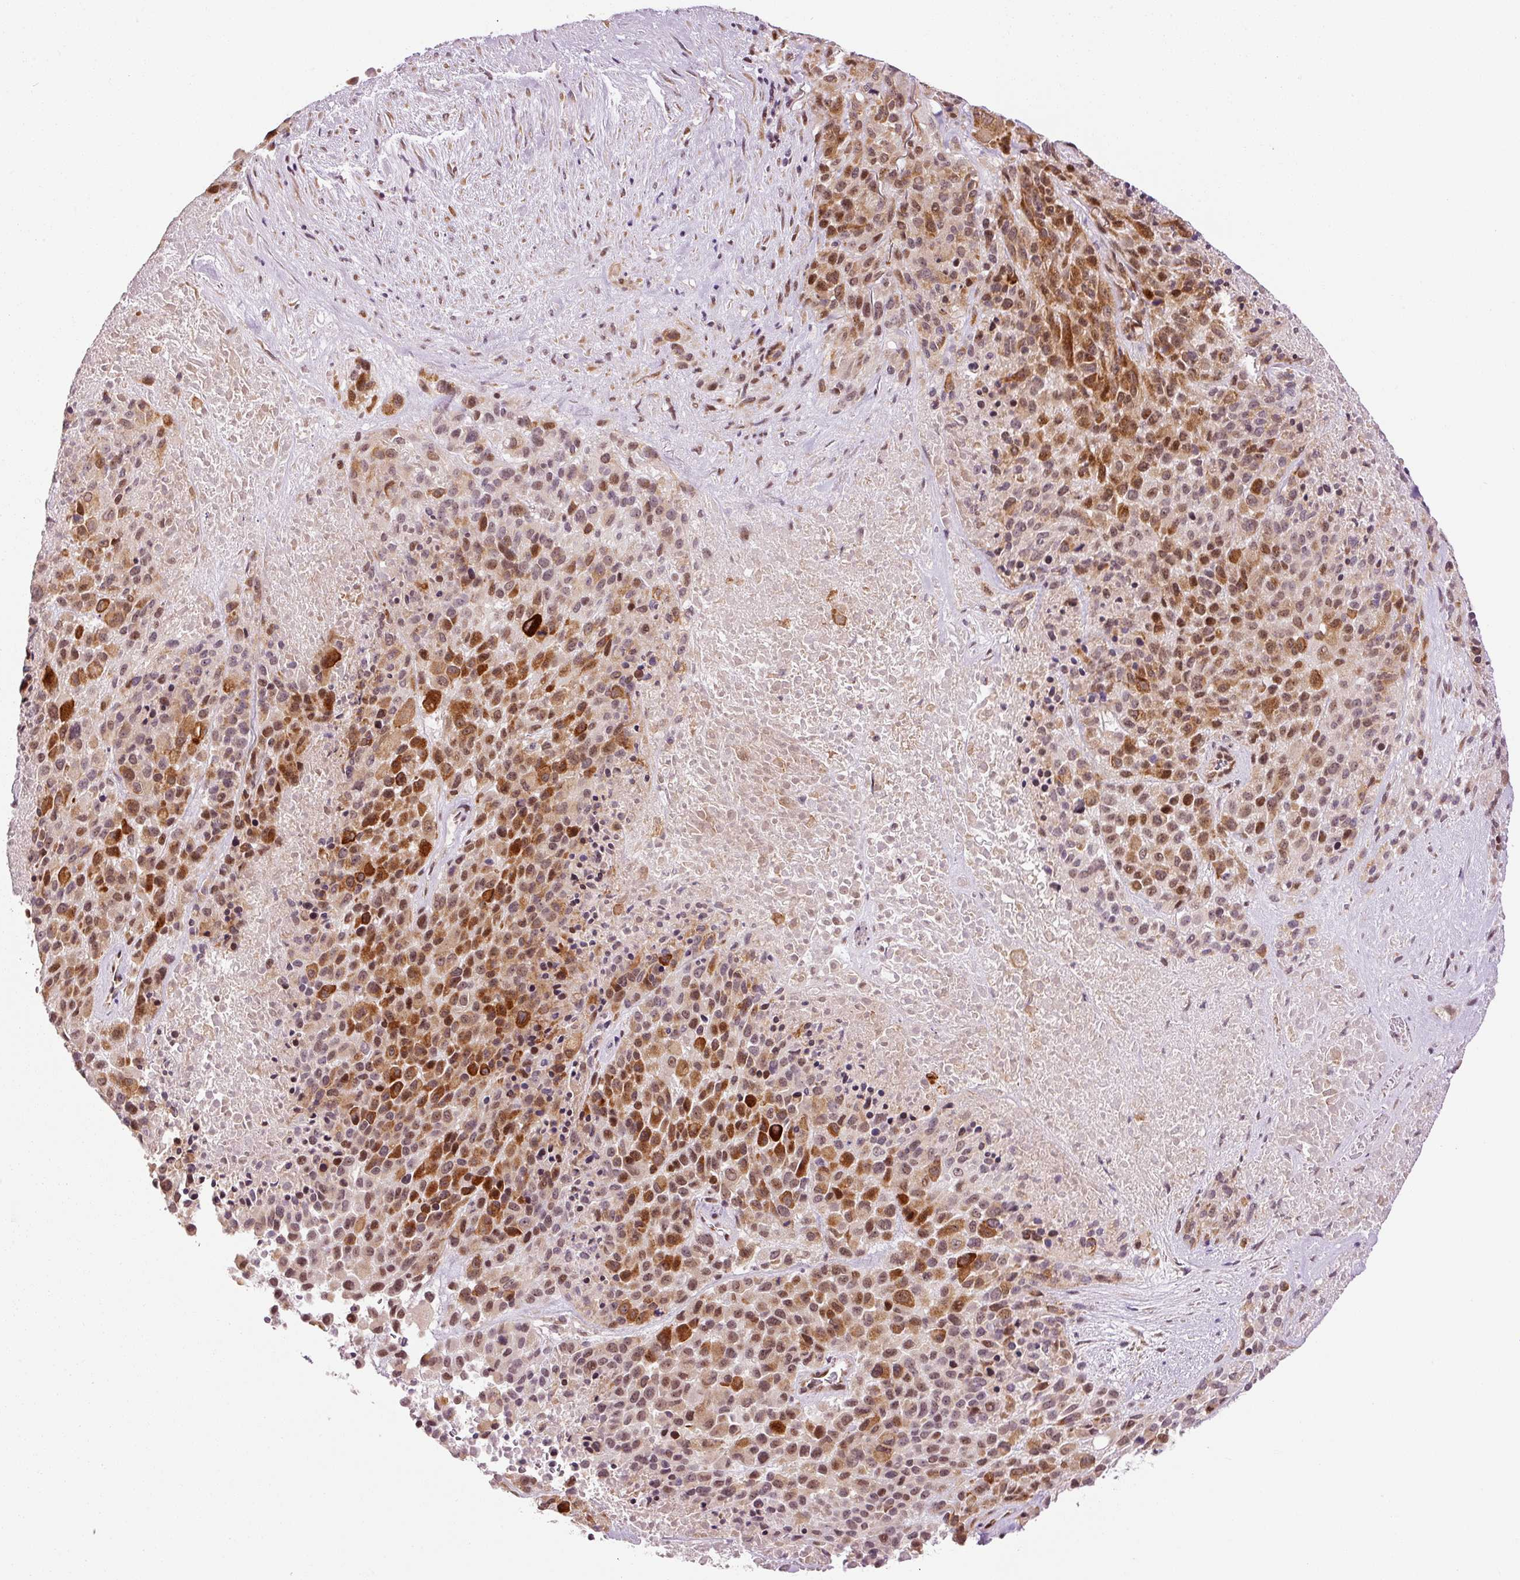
{"staining": {"intensity": "moderate", "quantity": ">75%", "location": "cytoplasmic/membranous,nuclear"}, "tissue": "melanoma", "cell_type": "Tumor cells", "image_type": "cancer", "snomed": [{"axis": "morphology", "description": "Malignant melanoma, Metastatic site"}, {"axis": "topography", "description": "Skin"}], "caption": "This is an image of immunohistochemistry staining of malignant melanoma (metastatic site), which shows moderate expression in the cytoplasmic/membranous and nuclear of tumor cells.", "gene": "ANKRD20A1", "patient": {"sex": "female", "age": 81}}